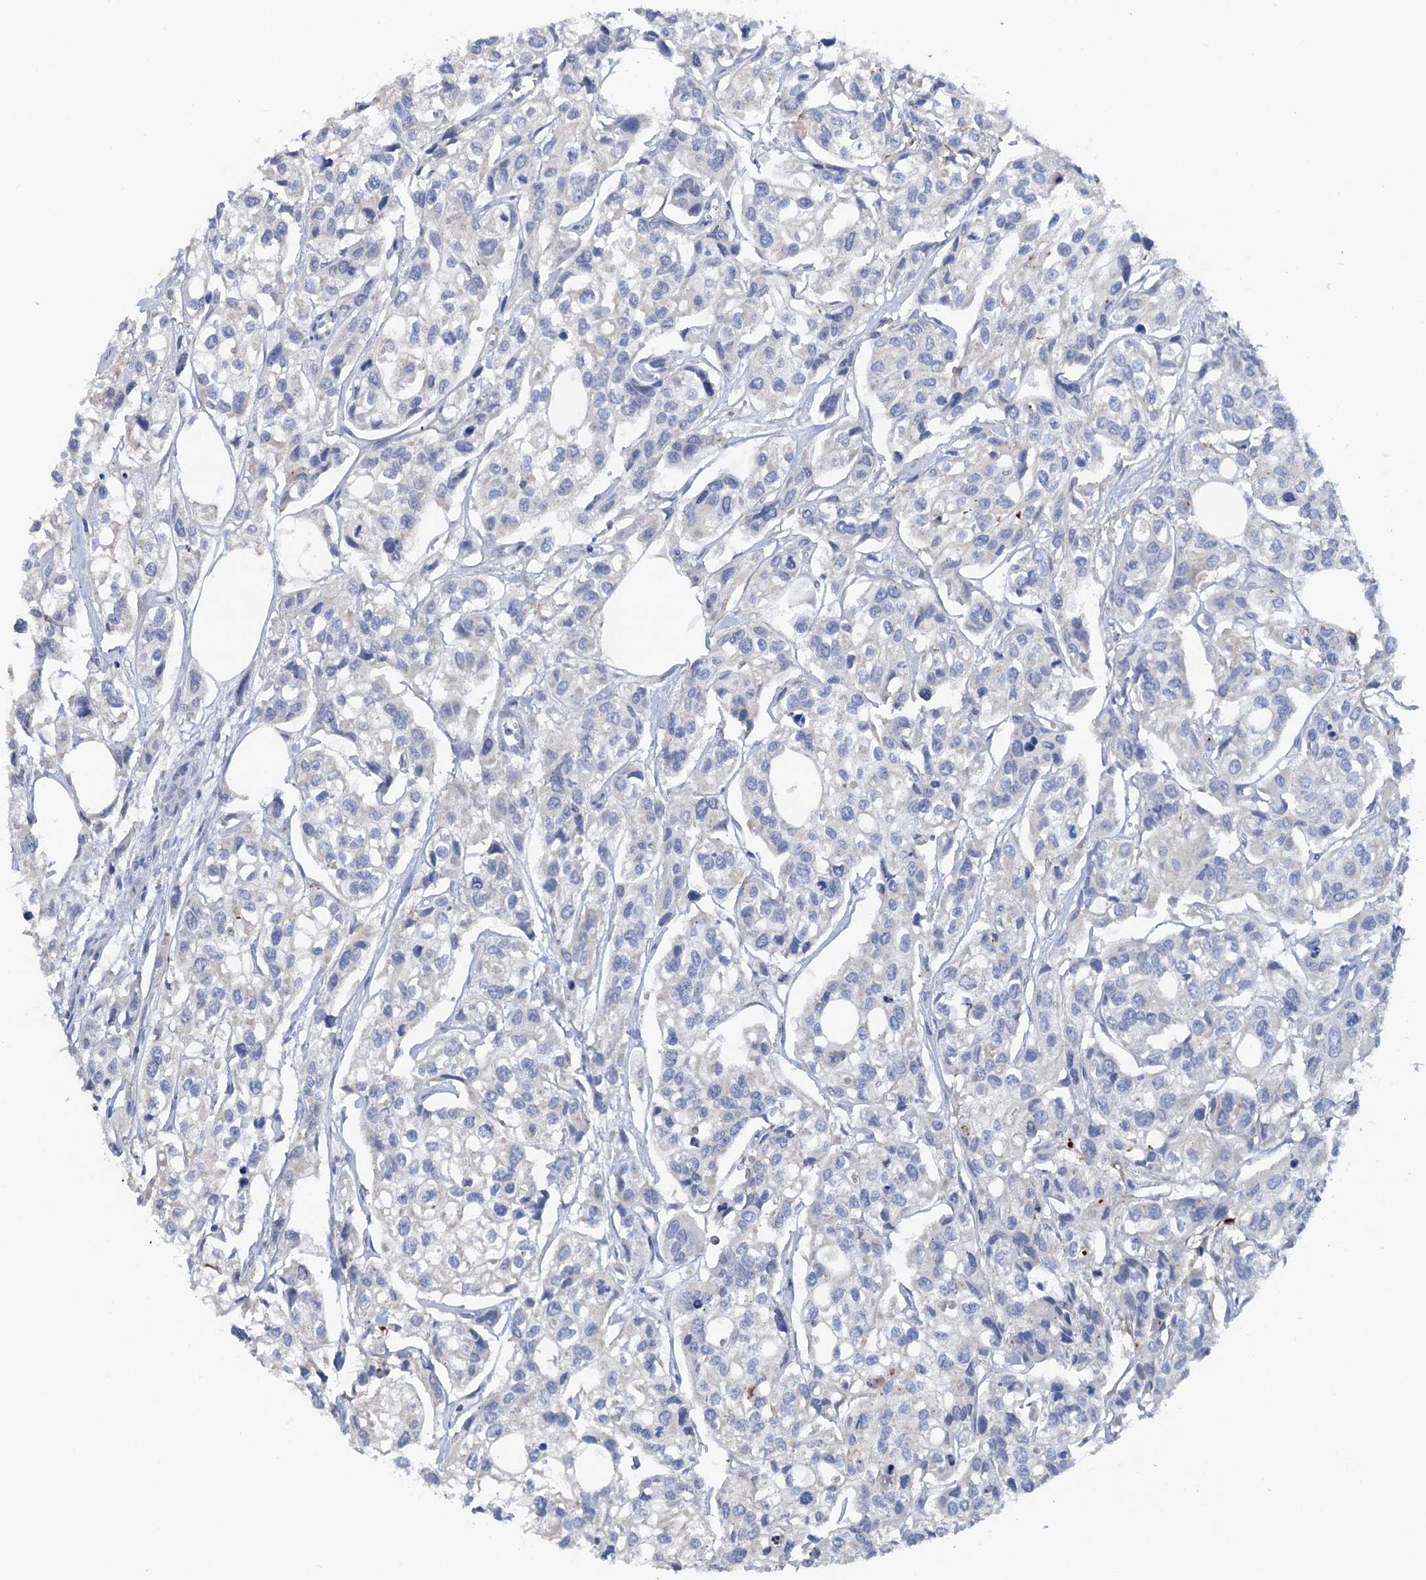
{"staining": {"intensity": "negative", "quantity": "none", "location": "none"}, "tissue": "urothelial cancer", "cell_type": "Tumor cells", "image_type": "cancer", "snomed": [{"axis": "morphology", "description": "Urothelial carcinoma, High grade"}, {"axis": "topography", "description": "Urinary bladder"}], "caption": "High power microscopy image of an immunohistochemistry photomicrograph of high-grade urothelial carcinoma, revealing no significant expression in tumor cells.", "gene": "PLLP", "patient": {"sex": "male", "age": 67}}